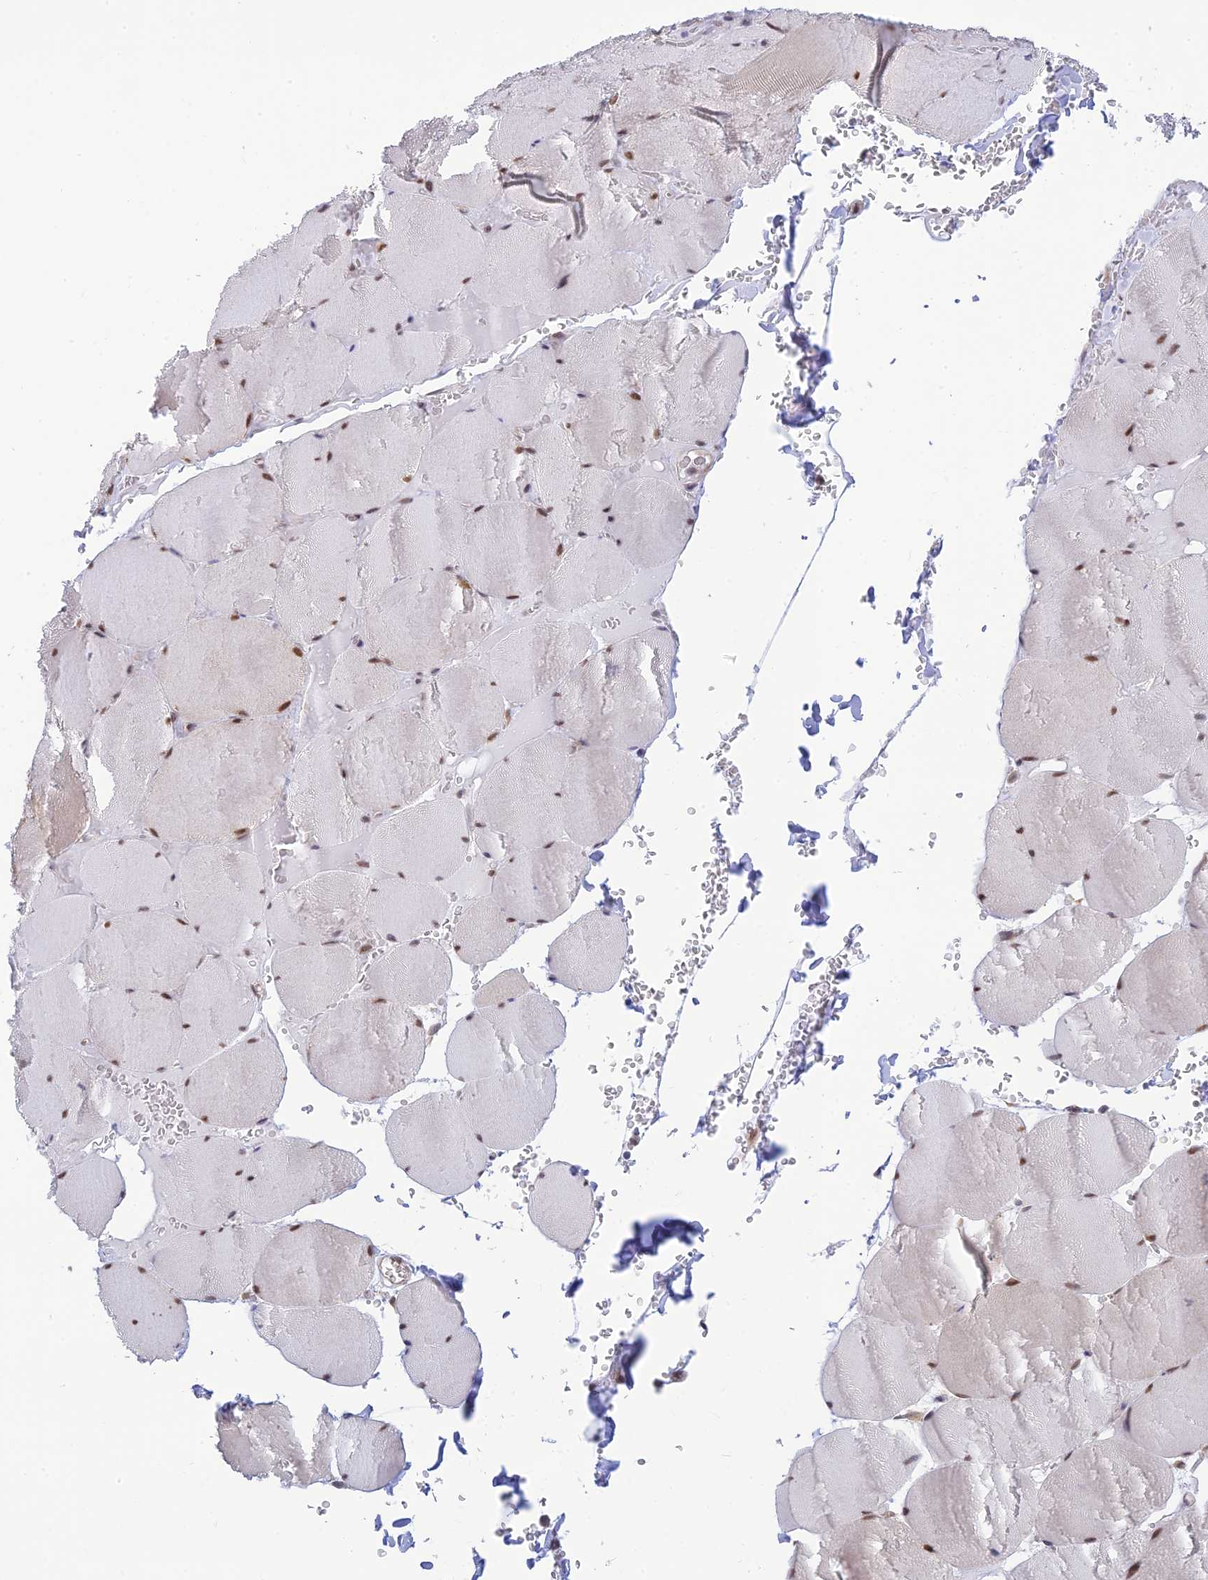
{"staining": {"intensity": "moderate", "quantity": ">75%", "location": "nuclear"}, "tissue": "skeletal muscle", "cell_type": "Myocytes", "image_type": "normal", "snomed": [{"axis": "morphology", "description": "Normal tissue, NOS"}, {"axis": "topography", "description": "Skeletal muscle"}, {"axis": "topography", "description": "Head-Neck"}], "caption": "Moderate nuclear protein staining is present in approximately >75% of myocytes in skeletal muscle.", "gene": "SKIC8", "patient": {"sex": "male", "age": 66}}